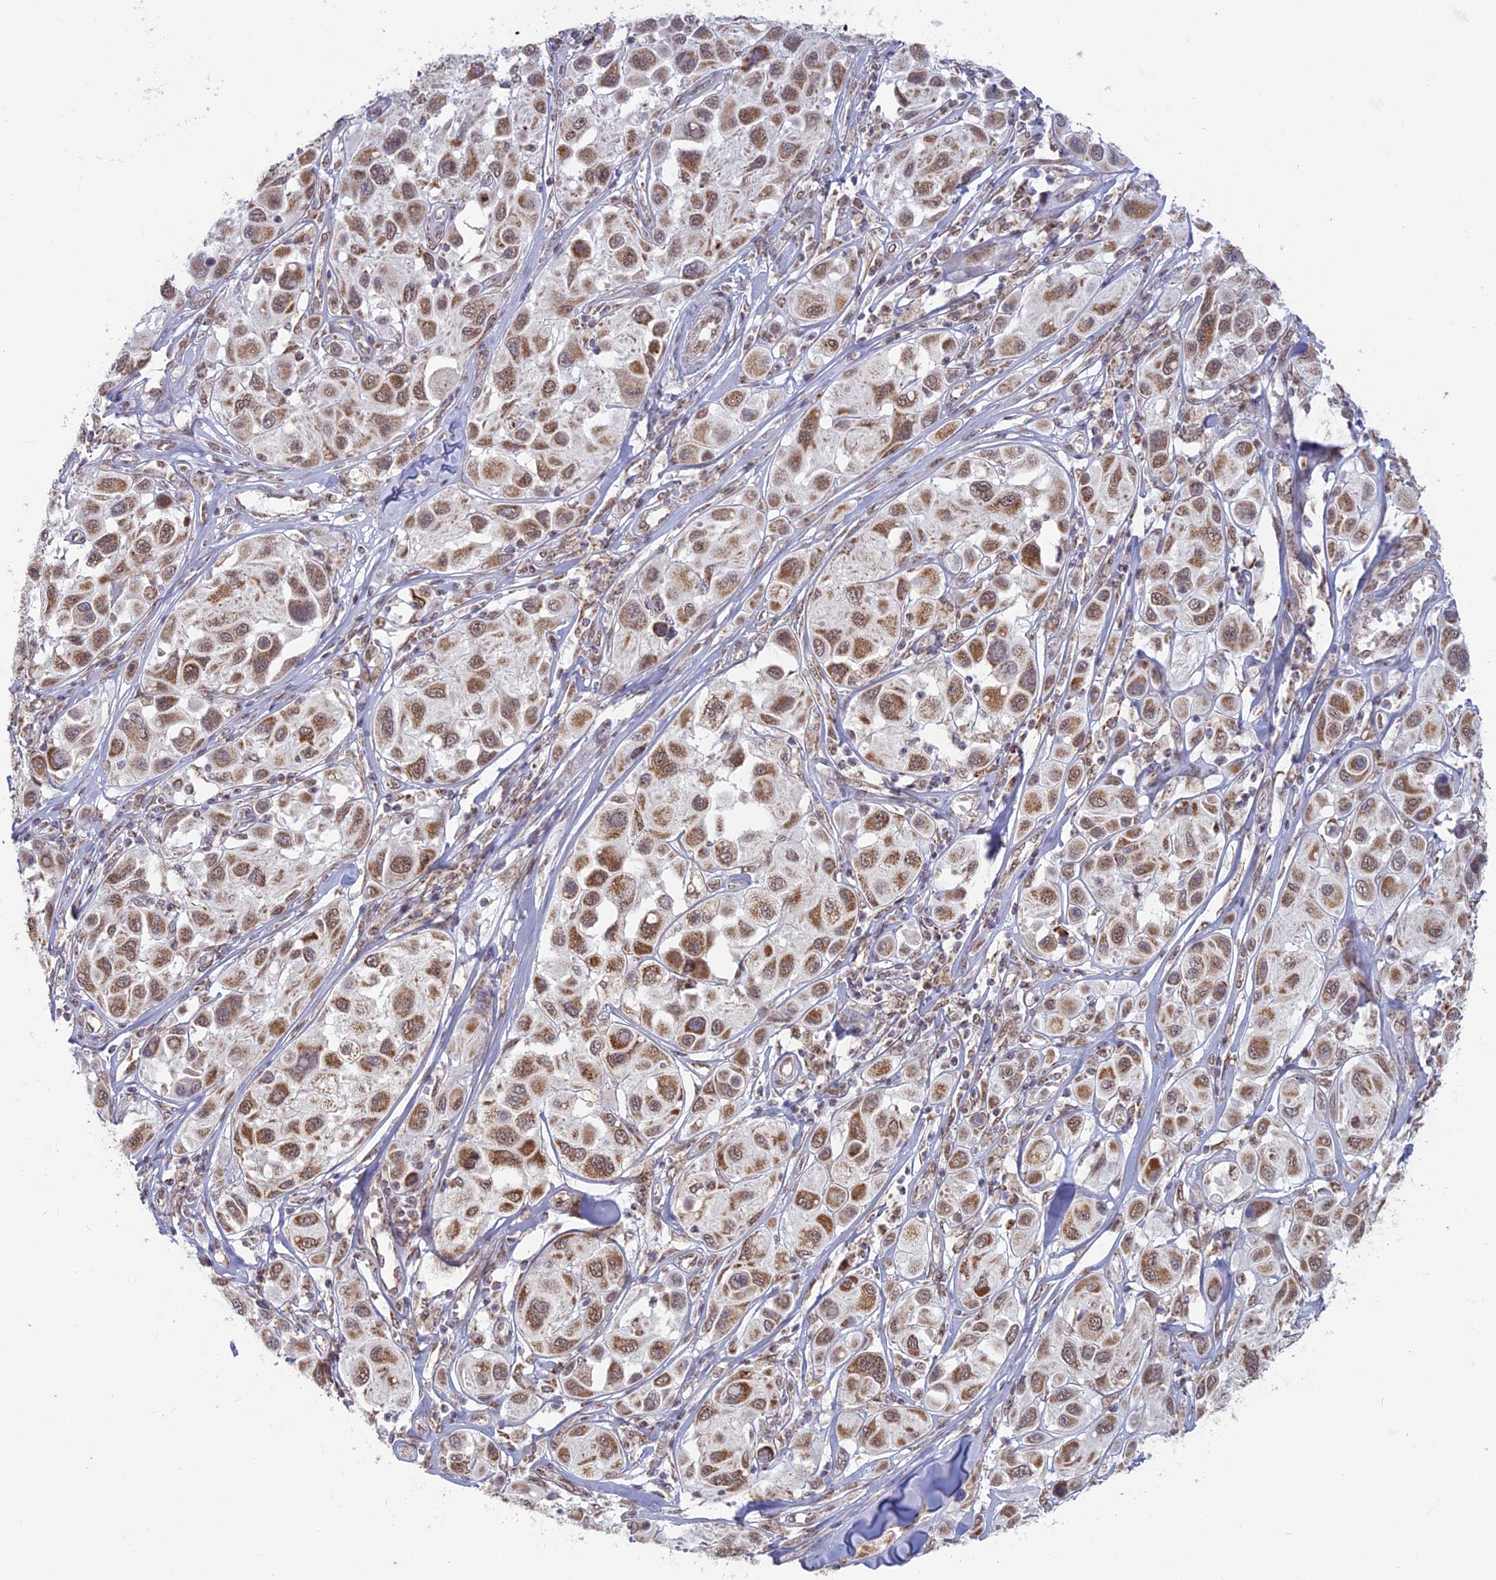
{"staining": {"intensity": "moderate", "quantity": ">75%", "location": "cytoplasmic/membranous"}, "tissue": "melanoma", "cell_type": "Tumor cells", "image_type": "cancer", "snomed": [{"axis": "morphology", "description": "Malignant melanoma, Metastatic site"}, {"axis": "topography", "description": "Skin"}], "caption": "A medium amount of moderate cytoplasmic/membranous expression is identified in about >75% of tumor cells in malignant melanoma (metastatic site) tissue. (DAB = brown stain, brightfield microscopy at high magnification).", "gene": "ARHGAP40", "patient": {"sex": "male", "age": 41}}